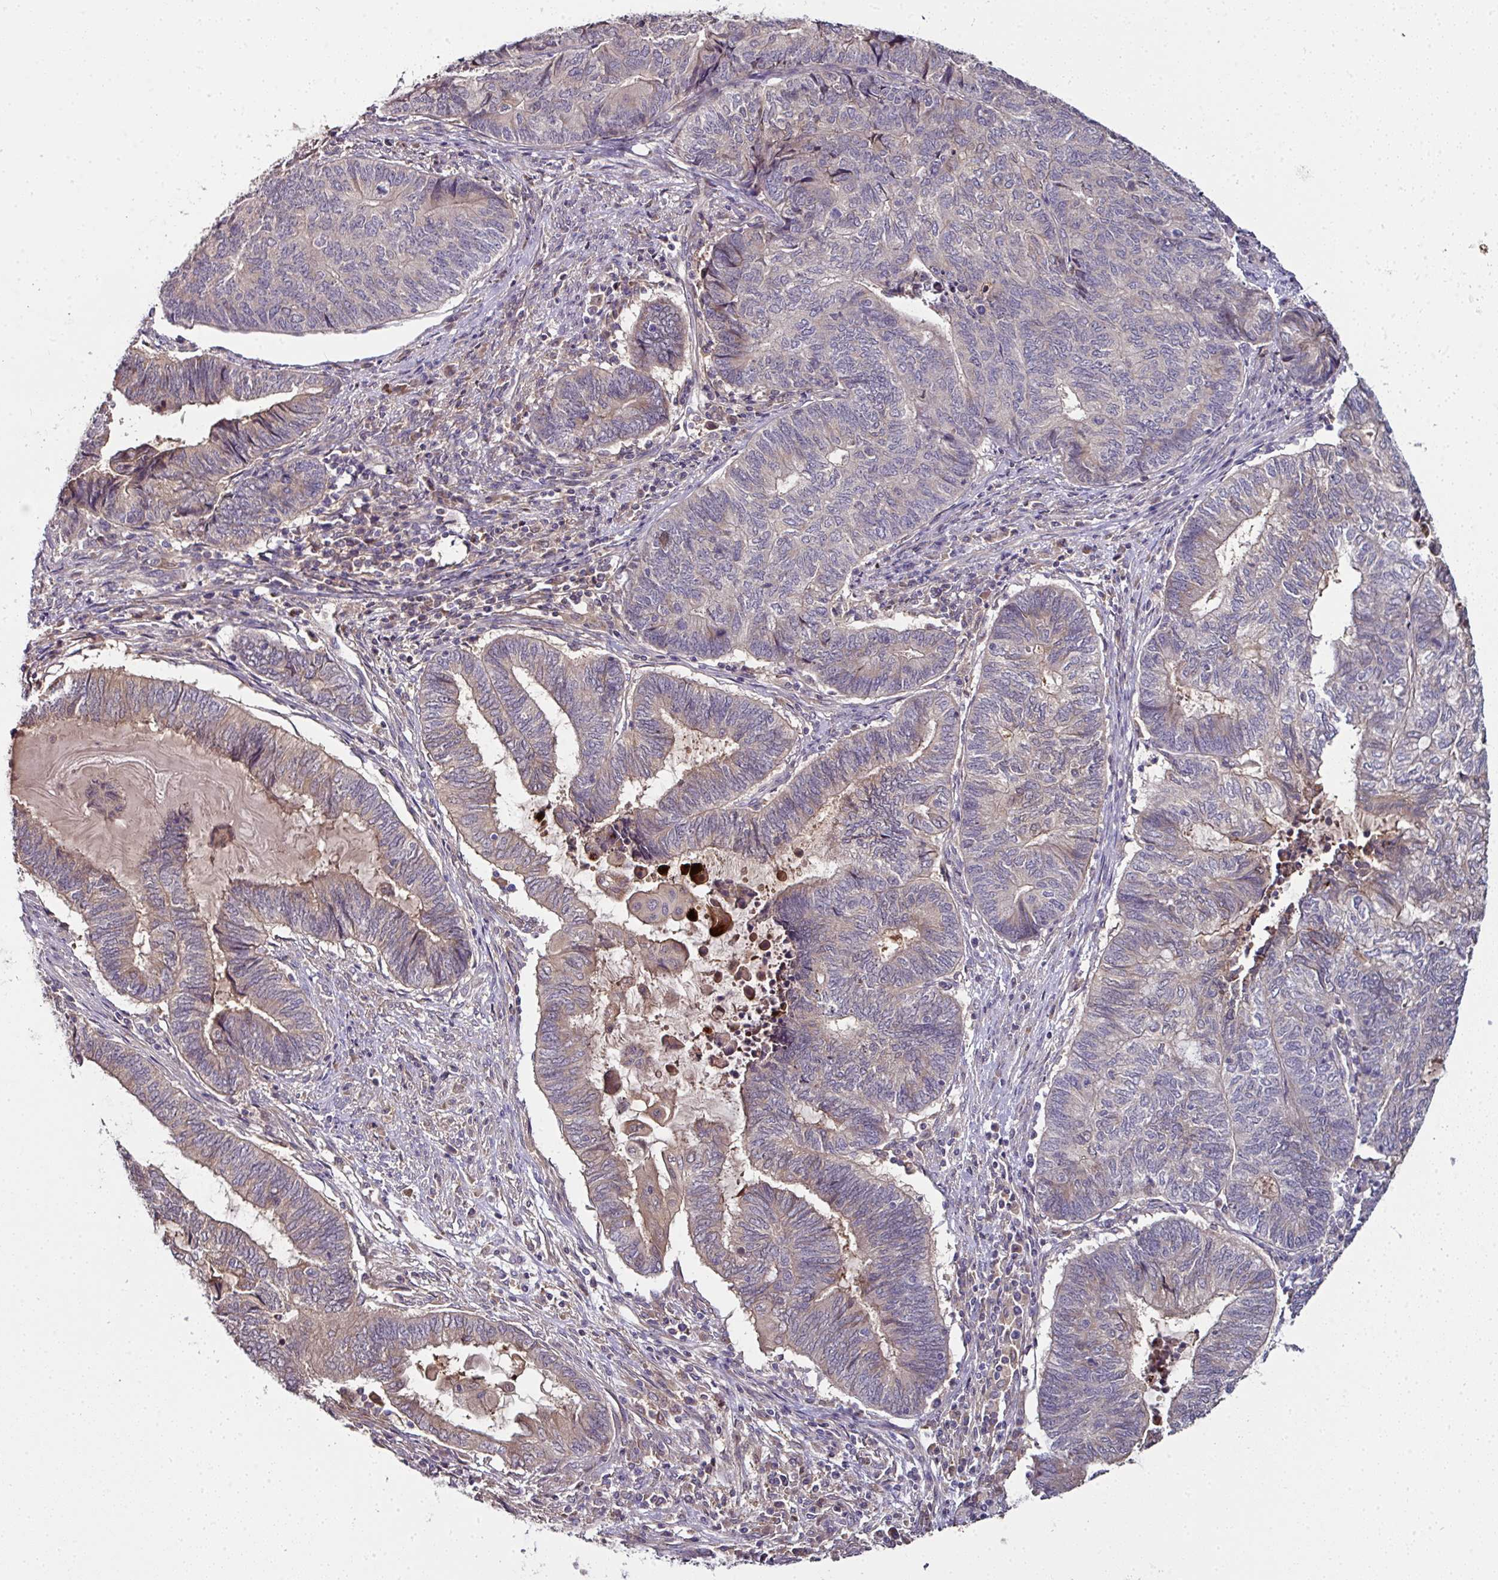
{"staining": {"intensity": "weak", "quantity": "25%-75%", "location": "cytoplasmic/membranous"}, "tissue": "endometrial cancer", "cell_type": "Tumor cells", "image_type": "cancer", "snomed": [{"axis": "morphology", "description": "Adenocarcinoma, NOS"}, {"axis": "topography", "description": "Uterus"}, {"axis": "topography", "description": "Endometrium"}], "caption": "Endometrial cancer (adenocarcinoma) tissue displays weak cytoplasmic/membranous expression in about 25%-75% of tumor cells, visualized by immunohistochemistry.", "gene": "CTDSP2", "patient": {"sex": "female", "age": 70}}